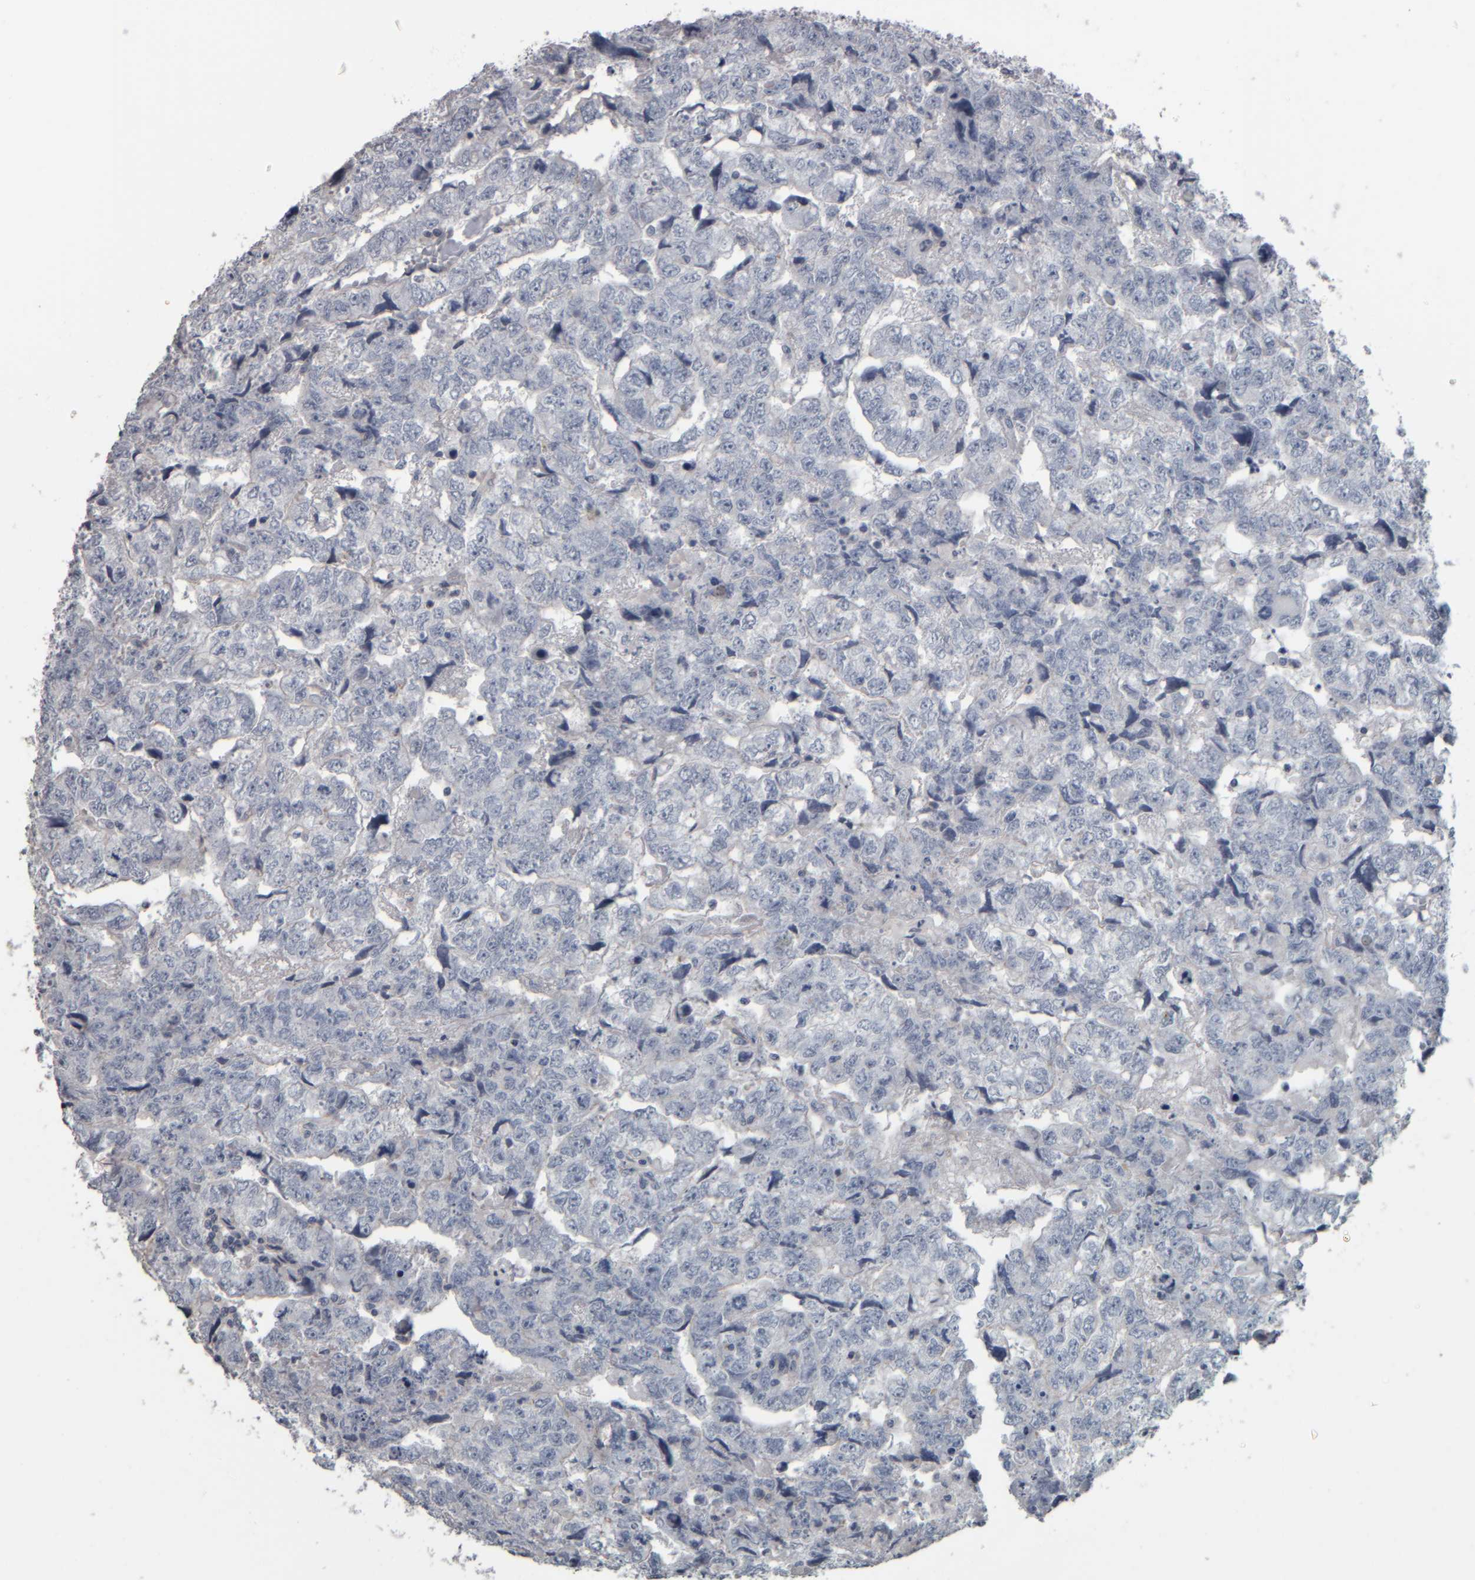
{"staining": {"intensity": "negative", "quantity": "none", "location": "none"}, "tissue": "testis cancer", "cell_type": "Tumor cells", "image_type": "cancer", "snomed": [{"axis": "morphology", "description": "Carcinoma, Embryonal, NOS"}, {"axis": "topography", "description": "Testis"}], "caption": "A high-resolution histopathology image shows immunohistochemistry (IHC) staining of embryonal carcinoma (testis), which displays no significant expression in tumor cells.", "gene": "CAVIN4", "patient": {"sex": "male", "age": 36}}